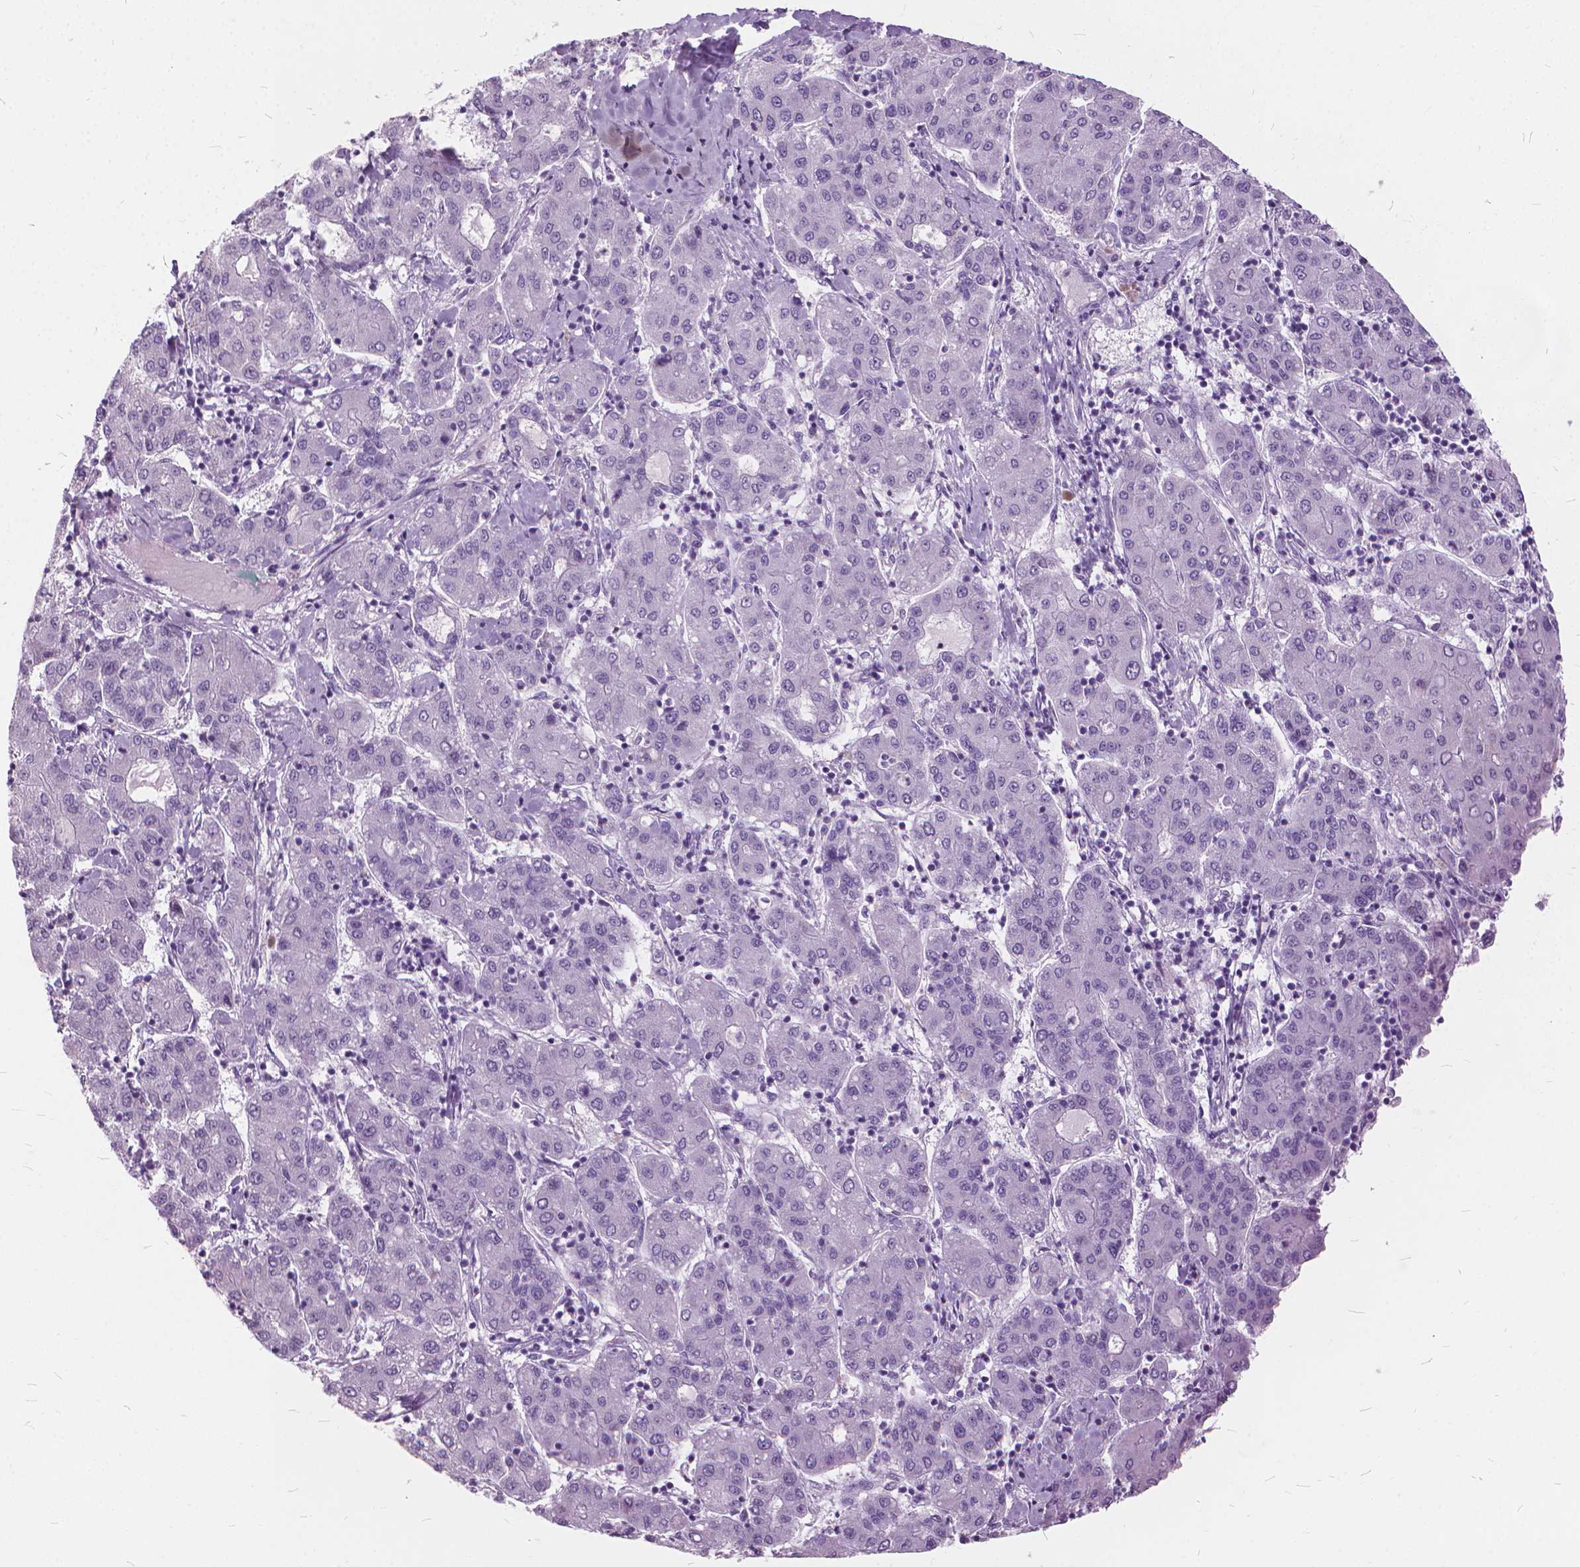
{"staining": {"intensity": "negative", "quantity": "none", "location": "none"}, "tissue": "liver cancer", "cell_type": "Tumor cells", "image_type": "cancer", "snomed": [{"axis": "morphology", "description": "Carcinoma, Hepatocellular, NOS"}, {"axis": "topography", "description": "Liver"}], "caption": "Immunohistochemistry of liver cancer (hepatocellular carcinoma) reveals no expression in tumor cells. Brightfield microscopy of IHC stained with DAB (brown) and hematoxylin (blue), captured at high magnification.", "gene": "DNM1", "patient": {"sex": "male", "age": 65}}